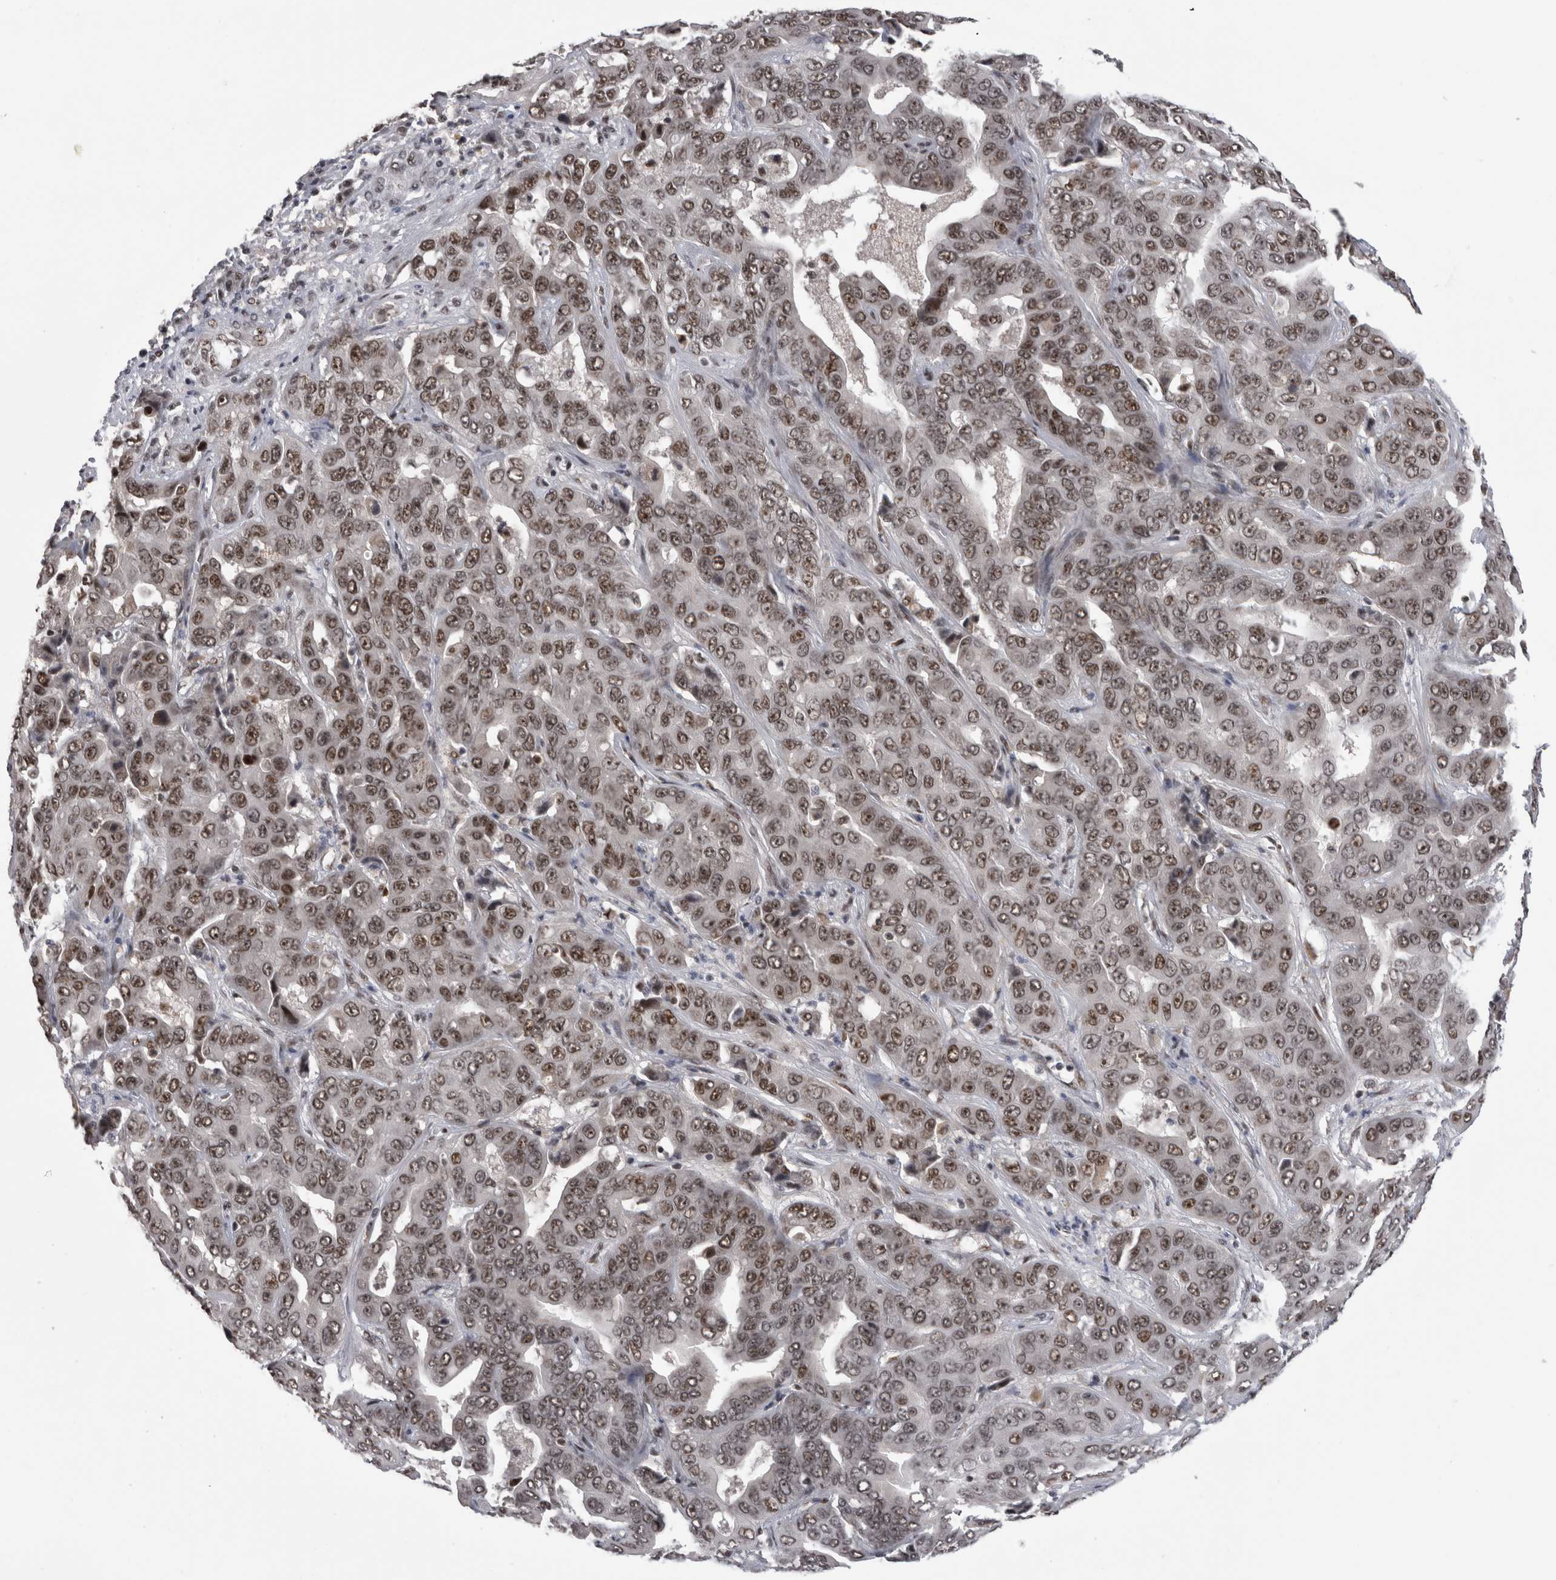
{"staining": {"intensity": "moderate", "quantity": ">75%", "location": "nuclear"}, "tissue": "liver cancer", "cell_type": "Tumor cells", "image_type": "cancer", "snomed": [{"axis": "morphology", "description": "Cholangiocarcinoma"}, {"axis": "topography", "description": "Liver"}], "caption": "An immunohistochemistry photomicrograph of neoplastic tissue is shown. Protein staining in brown highlights moderate nuclear positivity in cholangiocarcinoma (liver) within tumor cells. Immunohistochemistry stains the protein of interest in brown and the nuclei are stained blue.", "gene": "ZSCAN2", "patient": {"sex": "female", "age": 52}}